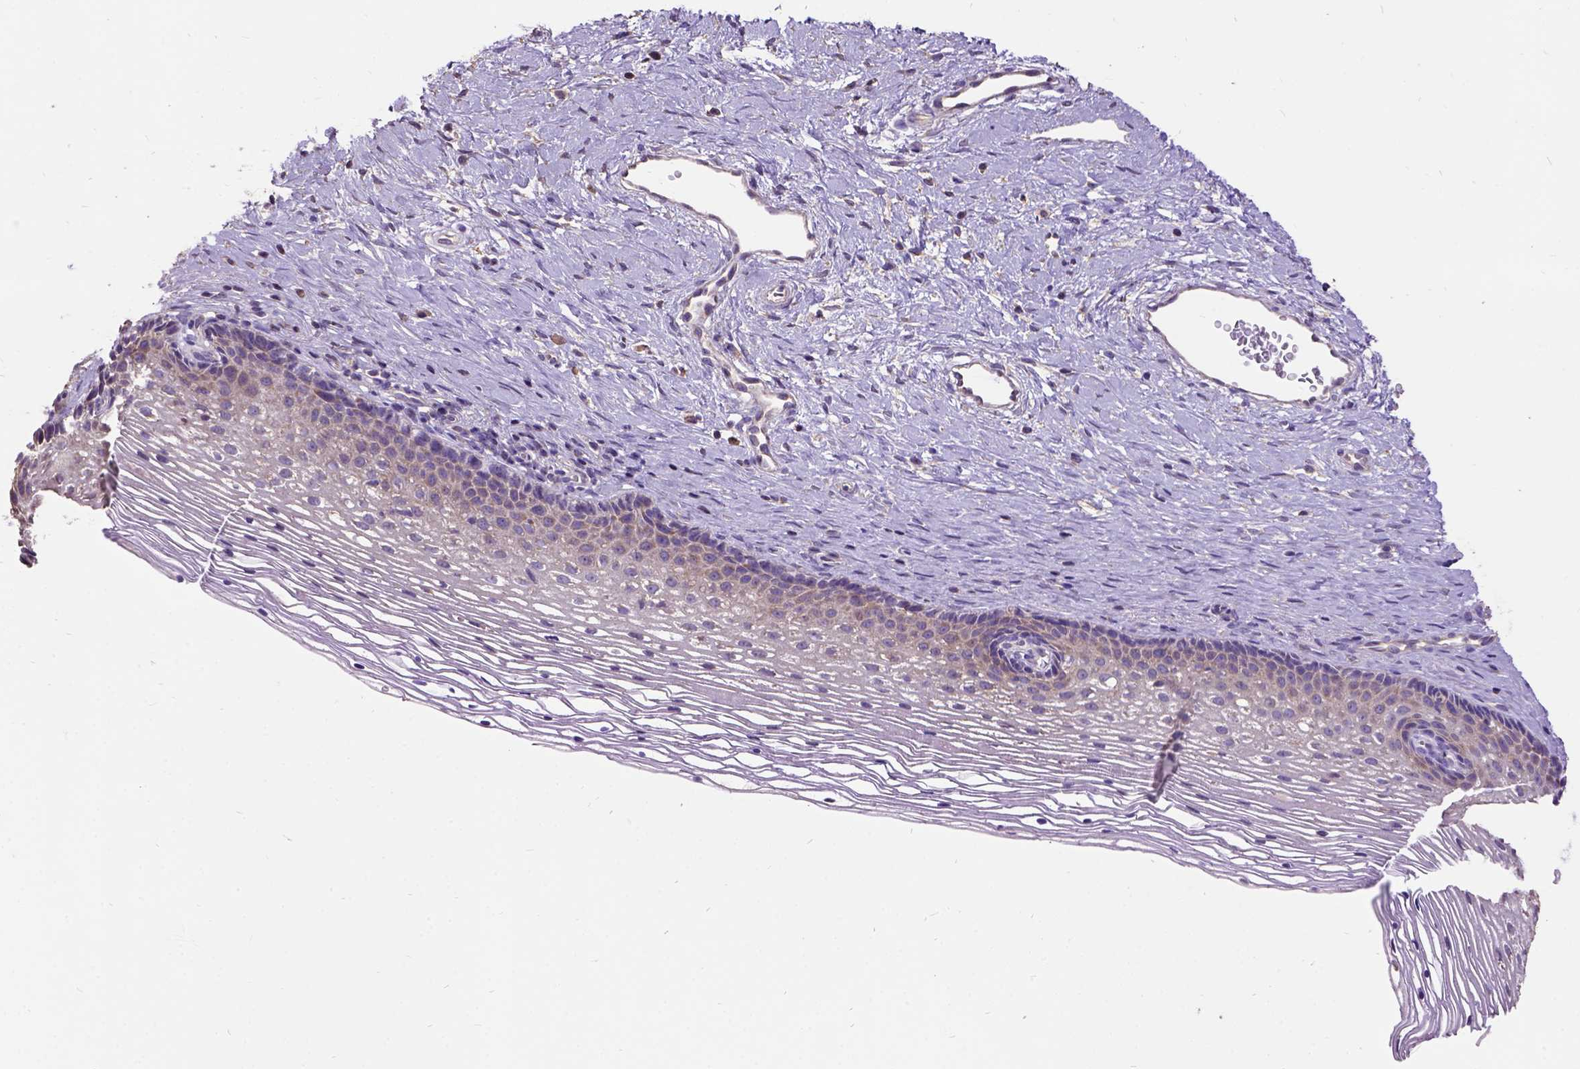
{"staining": {"intensity": "negative", "quantity": "none", "location": "none"}, "tissue": "cervix", "cell_type": "Glandular cells", "image_type": "normal", "snomed": [{"axis": "morphology", "description": "Normal tissue, NOS"}, {"axis": "topography", "description": "Cervix"}], "caption": "Image shows no significant protein staining in glandular cells of benign cervix. The staining is performed using DAB brown chromogen with nuclei counter-stained in using hematoxylin.", "gene": "DQX1", "patient": {"sex": "female", "age": 34}}